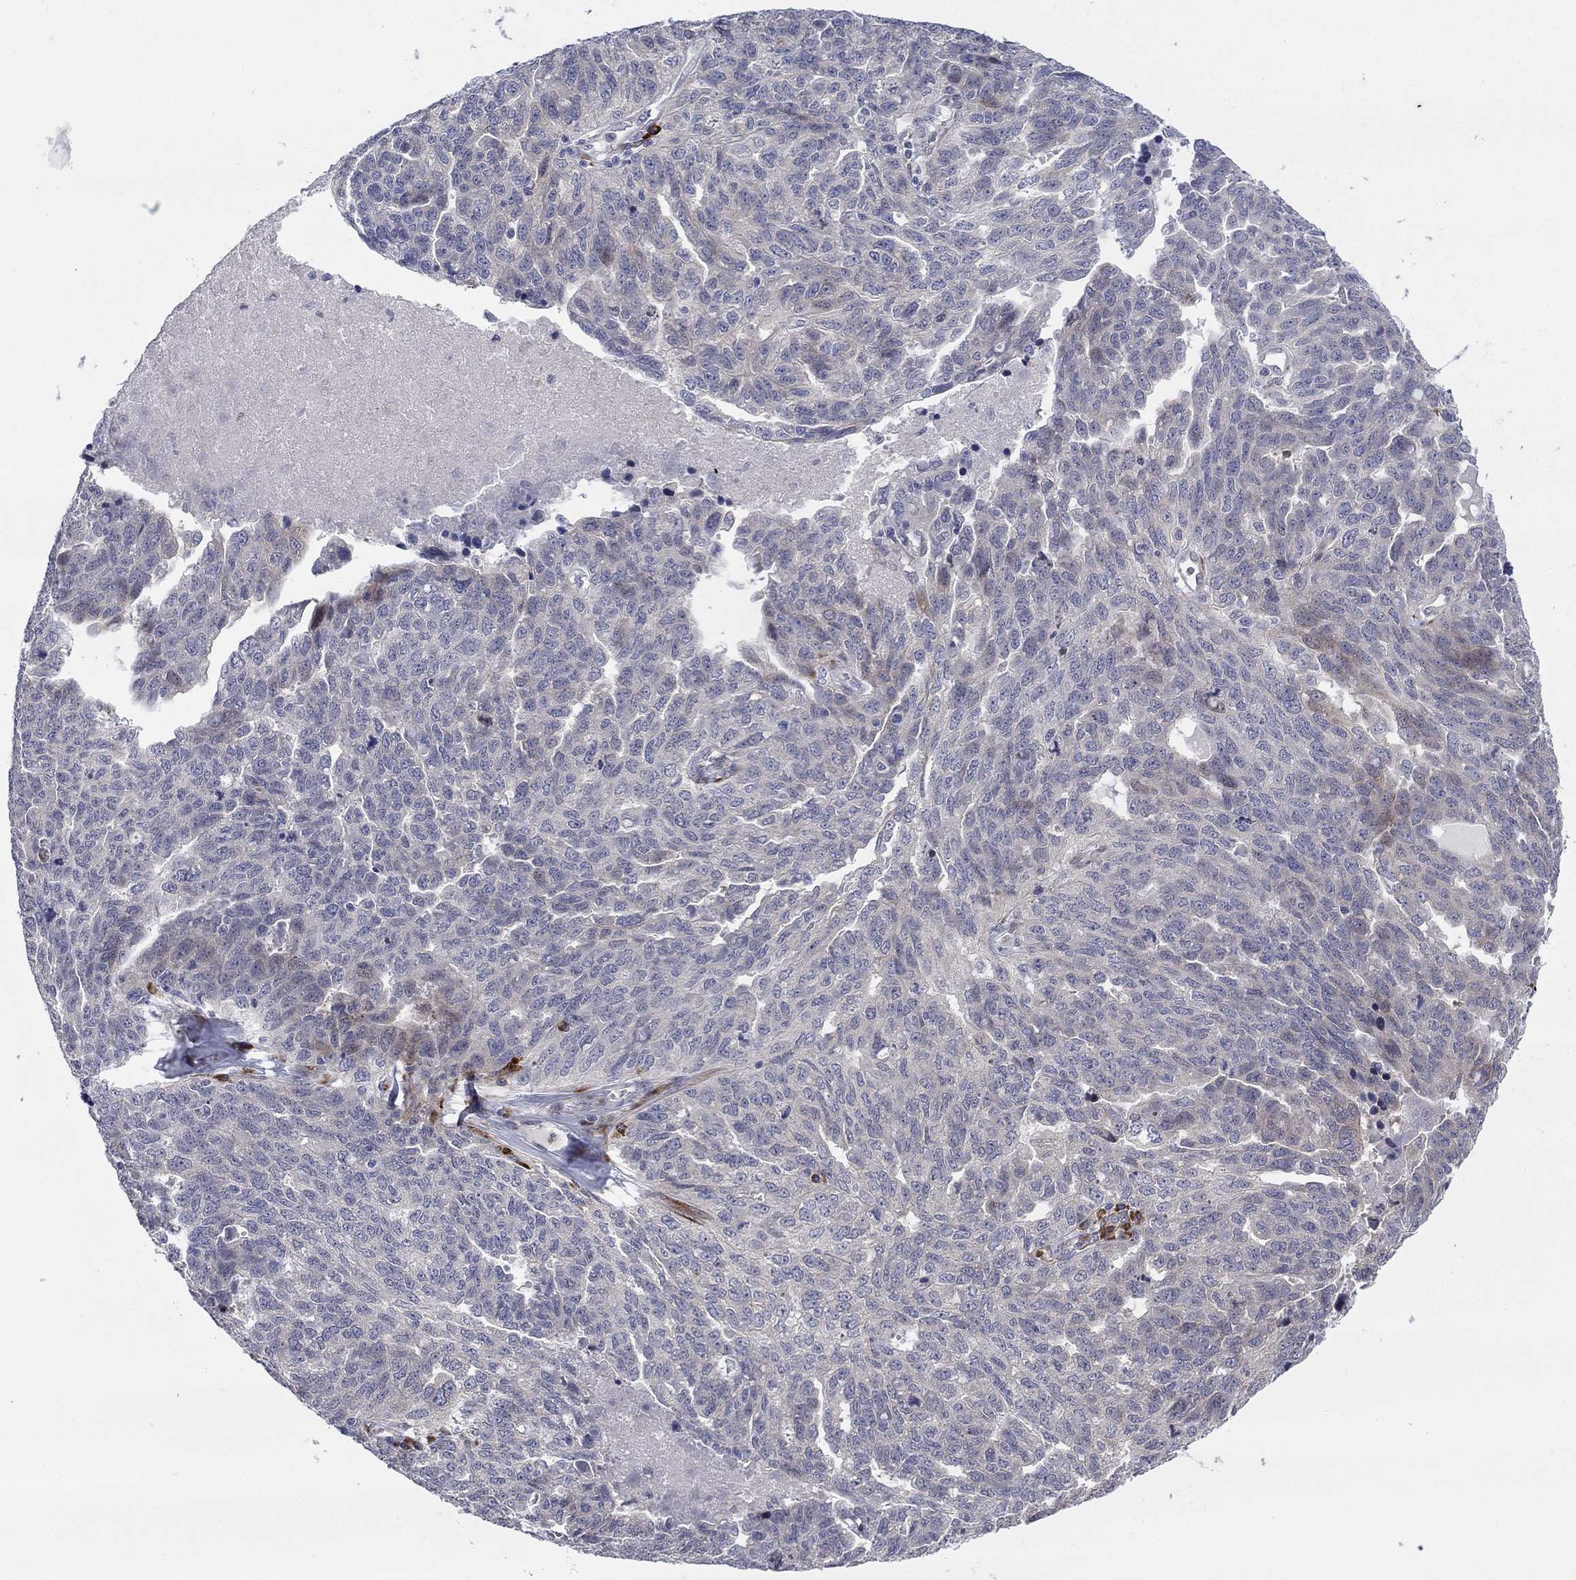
{"staining": {"intensity": "negative", "quantity": "none", "location": "none"}, "tissue": "ovarian cancer", "cell_type": "Tumor cells", "image_type": "cancer", "snomed": [{"axis": "morphology", "description": "Cystadenocarcinoma, serous, NOS"}, {"axis": "topography", "description": "Ovary"}], "caption": "IHC histopathology image of neoplastic tissue: ovarian cancer (serous cystadenocarcinoma) stained with DAB (3,3'-diaminobenzidine) displays no significant protein staining in tumor cells.", "gene": "TTC21B", "patient": {"sex": "female", "age": 71}}